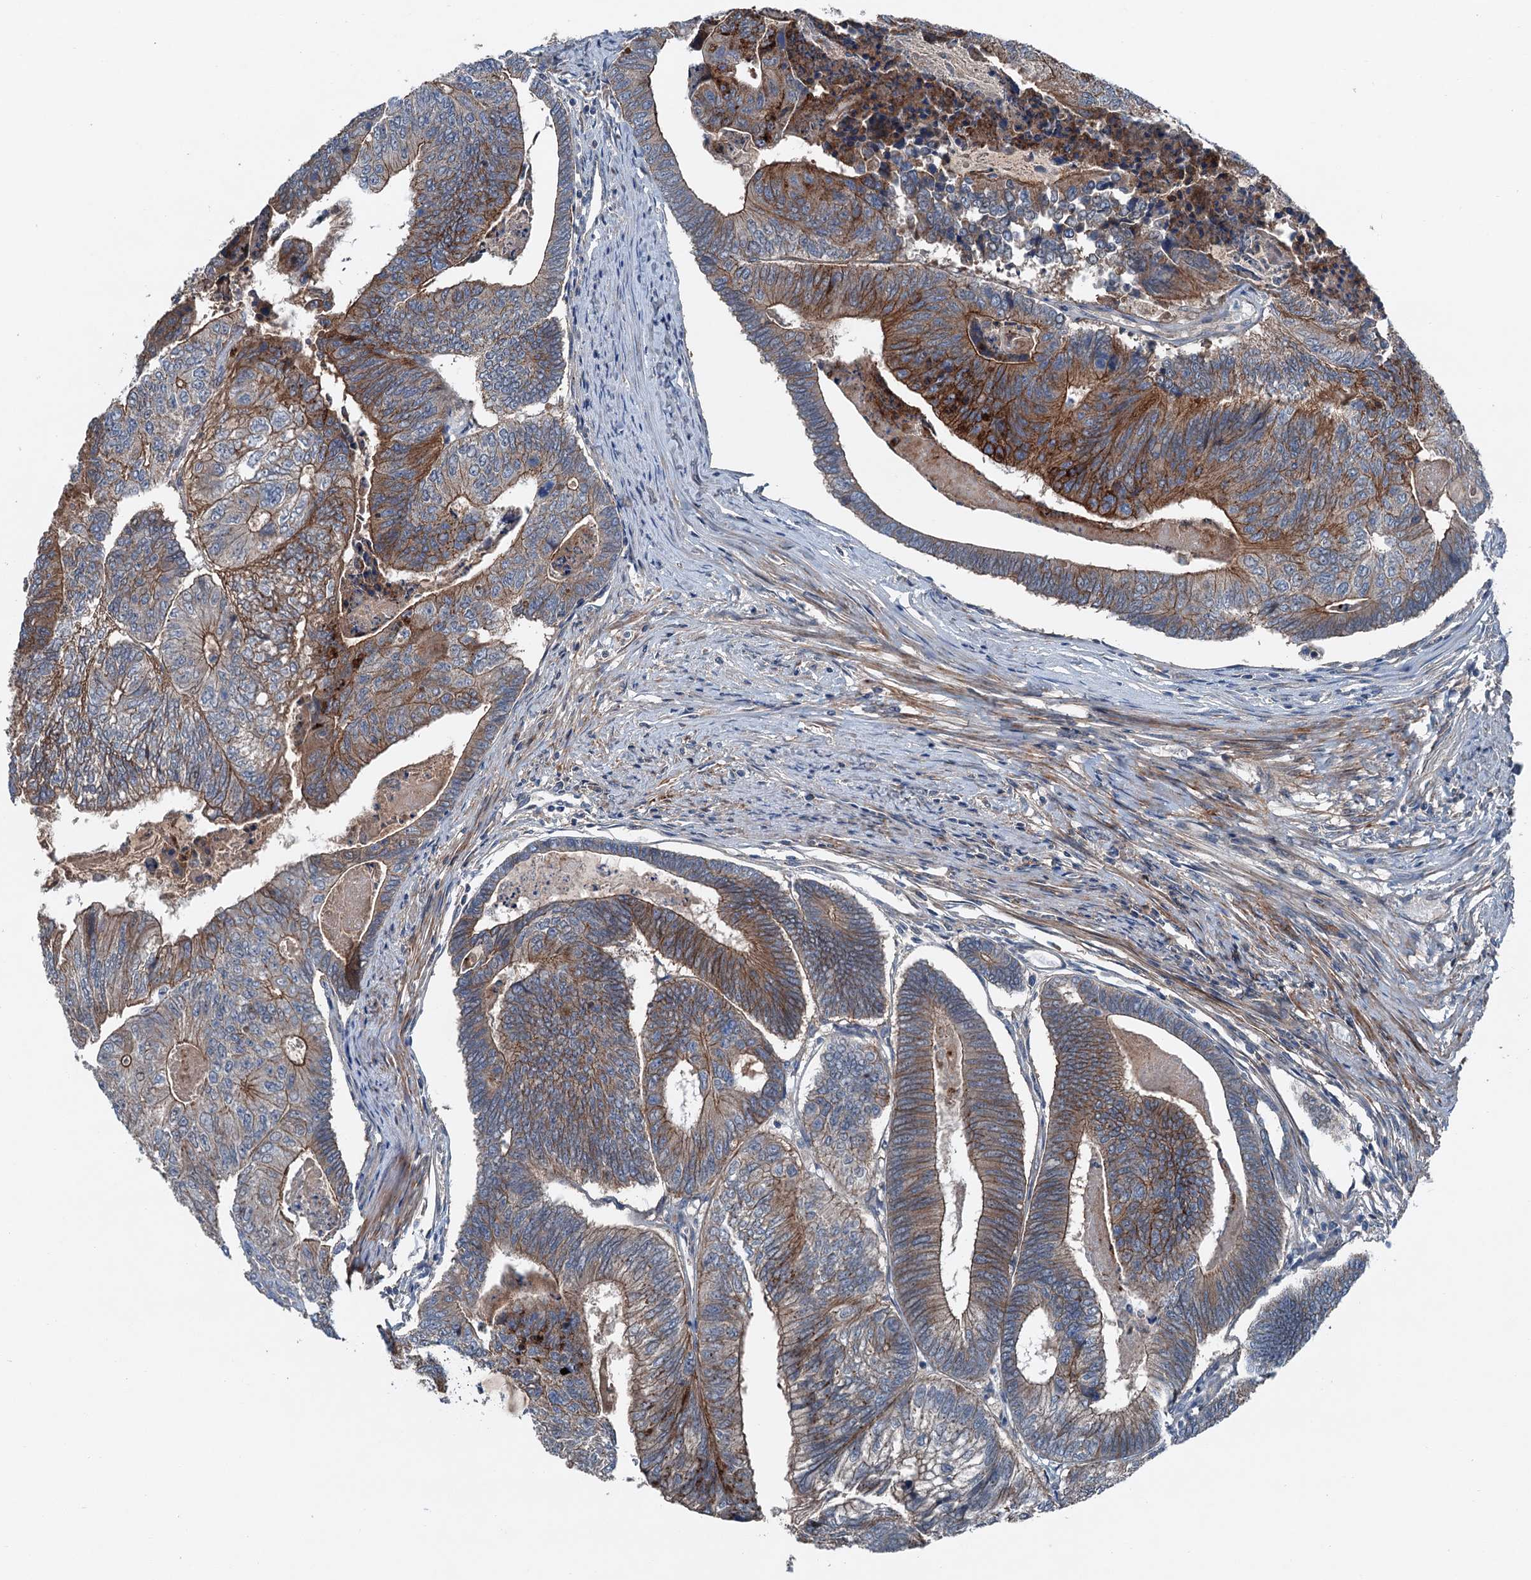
{"staining": {"intensity": "moderate", "quantity": ">75%", "location": "cytoplasmic/membranous"}, "tissue": "colorectal cancer", "cell_type": "Tumor cells", "image_type": "cancer", "snomed": [{"axis": "morphology", "description": "Adenocarcinoma, NOS"}, {"axis": "topography", "description": "Colon"}], "caption": "Protein expression analysis of colorectal cancer demonstrates moderate cytoplasmic/membranous staining in approximately >75% of tumor cells.", "gene": "SLC2A10", "patient": {"sex": "female", "age": 67}}